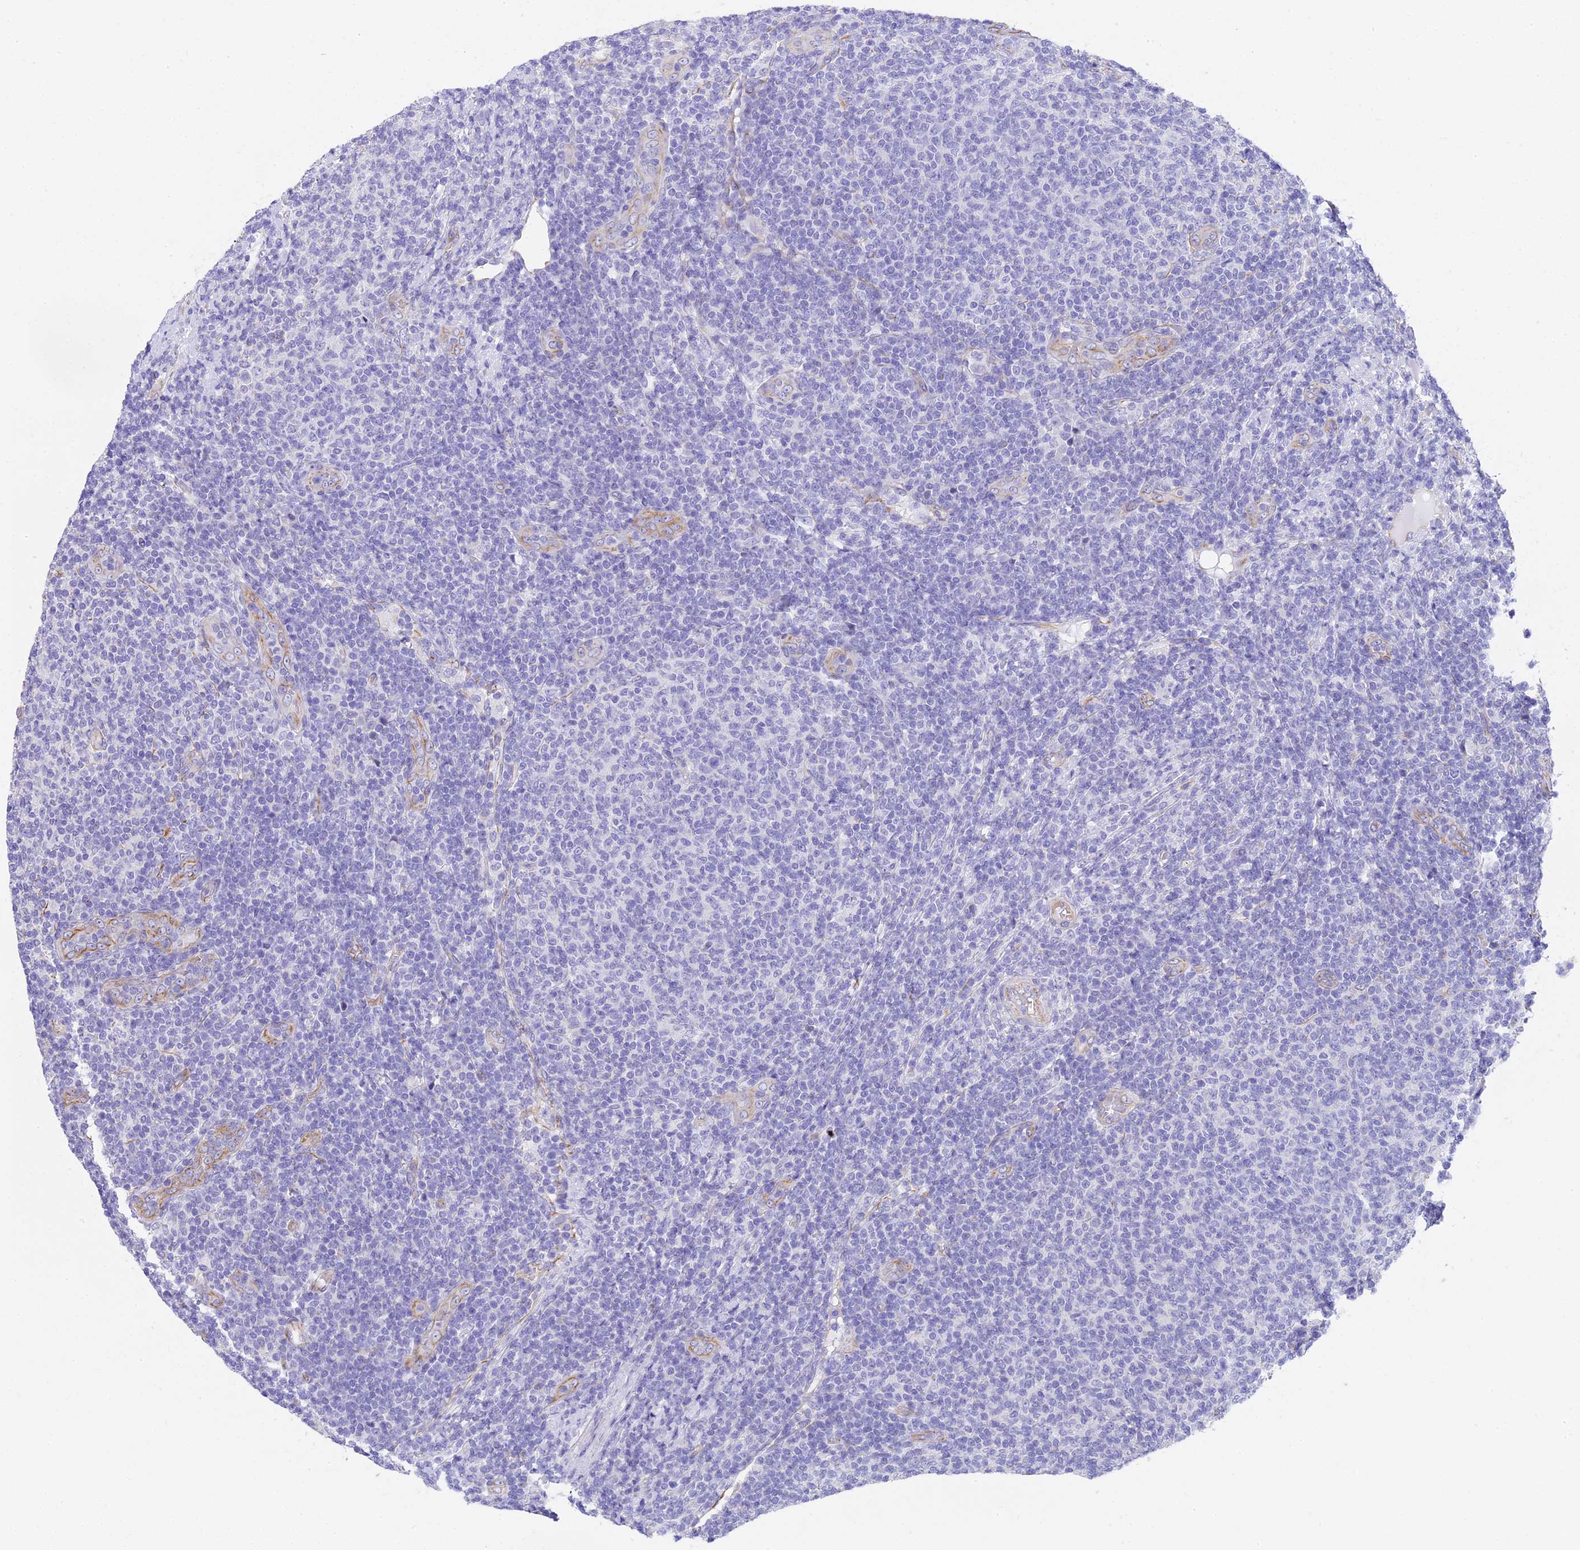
{"staining": {"intensity": "negative", "quantity": "none", "location": "none"}, "tissue": "lymphoma", "cell_type": "Tumor cells", "image_type": "cancer", "snomed": [{"axis": "morphology", "description": "Malignant lymphoma, non-Hodgkin's type, Low grade"}, {"axis": "topography", "description": "Lymph node"}], "caption": "The image demonstrates no significant expression in tumor cells of malignant lymphoma, non-Hodgkin's type (low-grade).", "gene": "TACSTD2", "patient": {"sex": "male", "age": 66}}